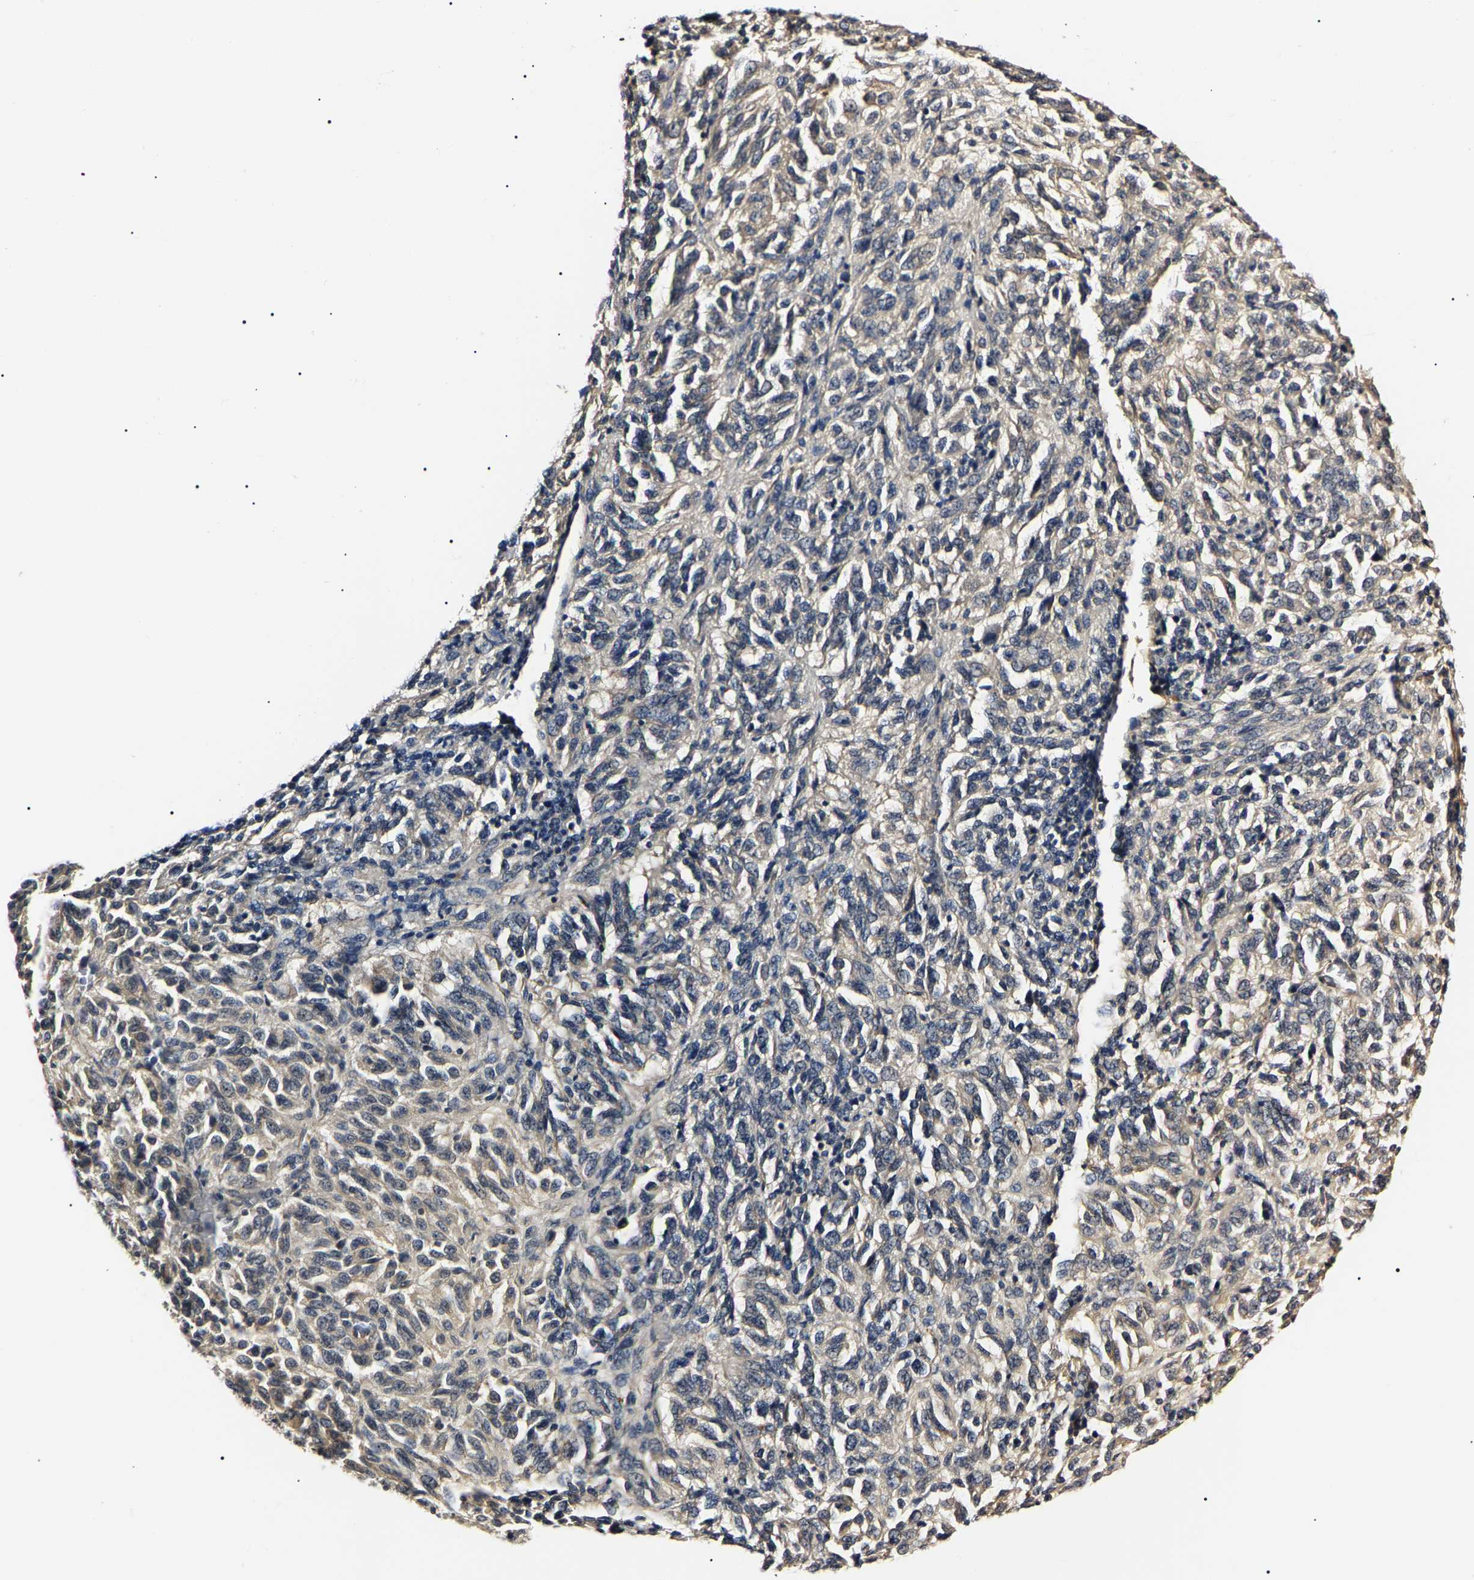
{"staining": {"intensity": "weak", "quantity": "<25%", "location": "cytoplasmic/membranous"}, "tissue": "melanoma", "cell_type": "Tumor cells", "image_type": "cancer", "snomed": [{"axis": "morphology", "description": "Malignant melanoma, Metastatic site"}, {"axis": "topography", "description": "Lung"}], "caption": "Immunohistochemistry photomicrograph of neoplastic tissue: human malignant melanoma (metastatic site) stained with DAB (3,3'-diaminobenzidine) reveals no significant protein positivity in tumor cells.", "gene": "KLHL42", "patient": {"sex": "male", "age": 64}}